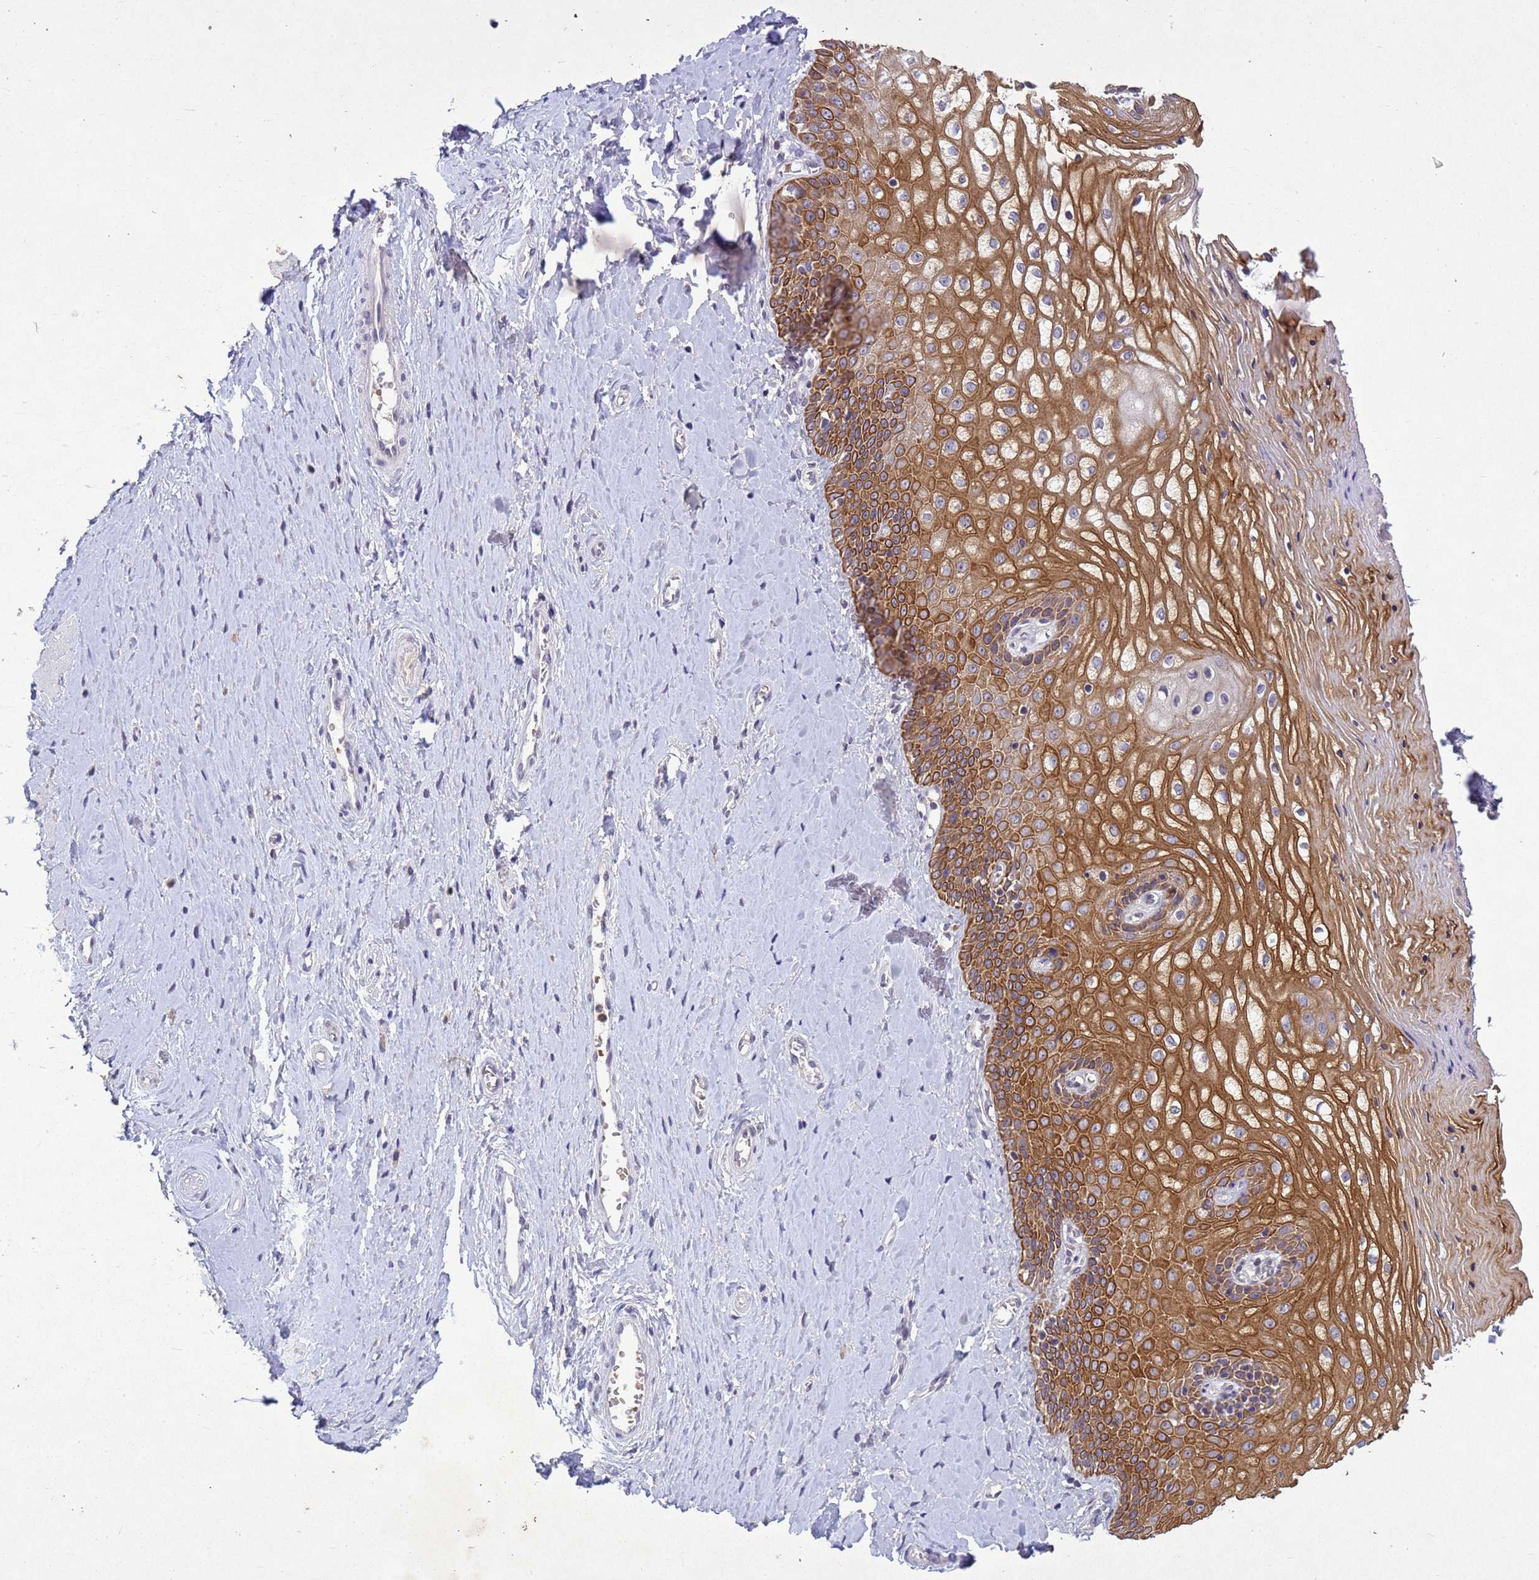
{"staining": {"intensity": "strong", "quantity": ">75%", "location": "cytoplasmic/membranous"}, "tissue": "vagina", "cell_type": "Squamous epithelial cells", "image_type": "normal", "snomed": [{"axis": "morphology", "description": "Normal tissue, NOS"}, {"axis": "topography", "description": "Vagina"}], "caption": "Immunohistochemical staining of benign human vagina displays strong cytoplasmic/membranous protein positivity in approximately >75% of squamous epithelial cells.", "gene": "NLRP11", "patient": {"sex": "female", "age": 65}}